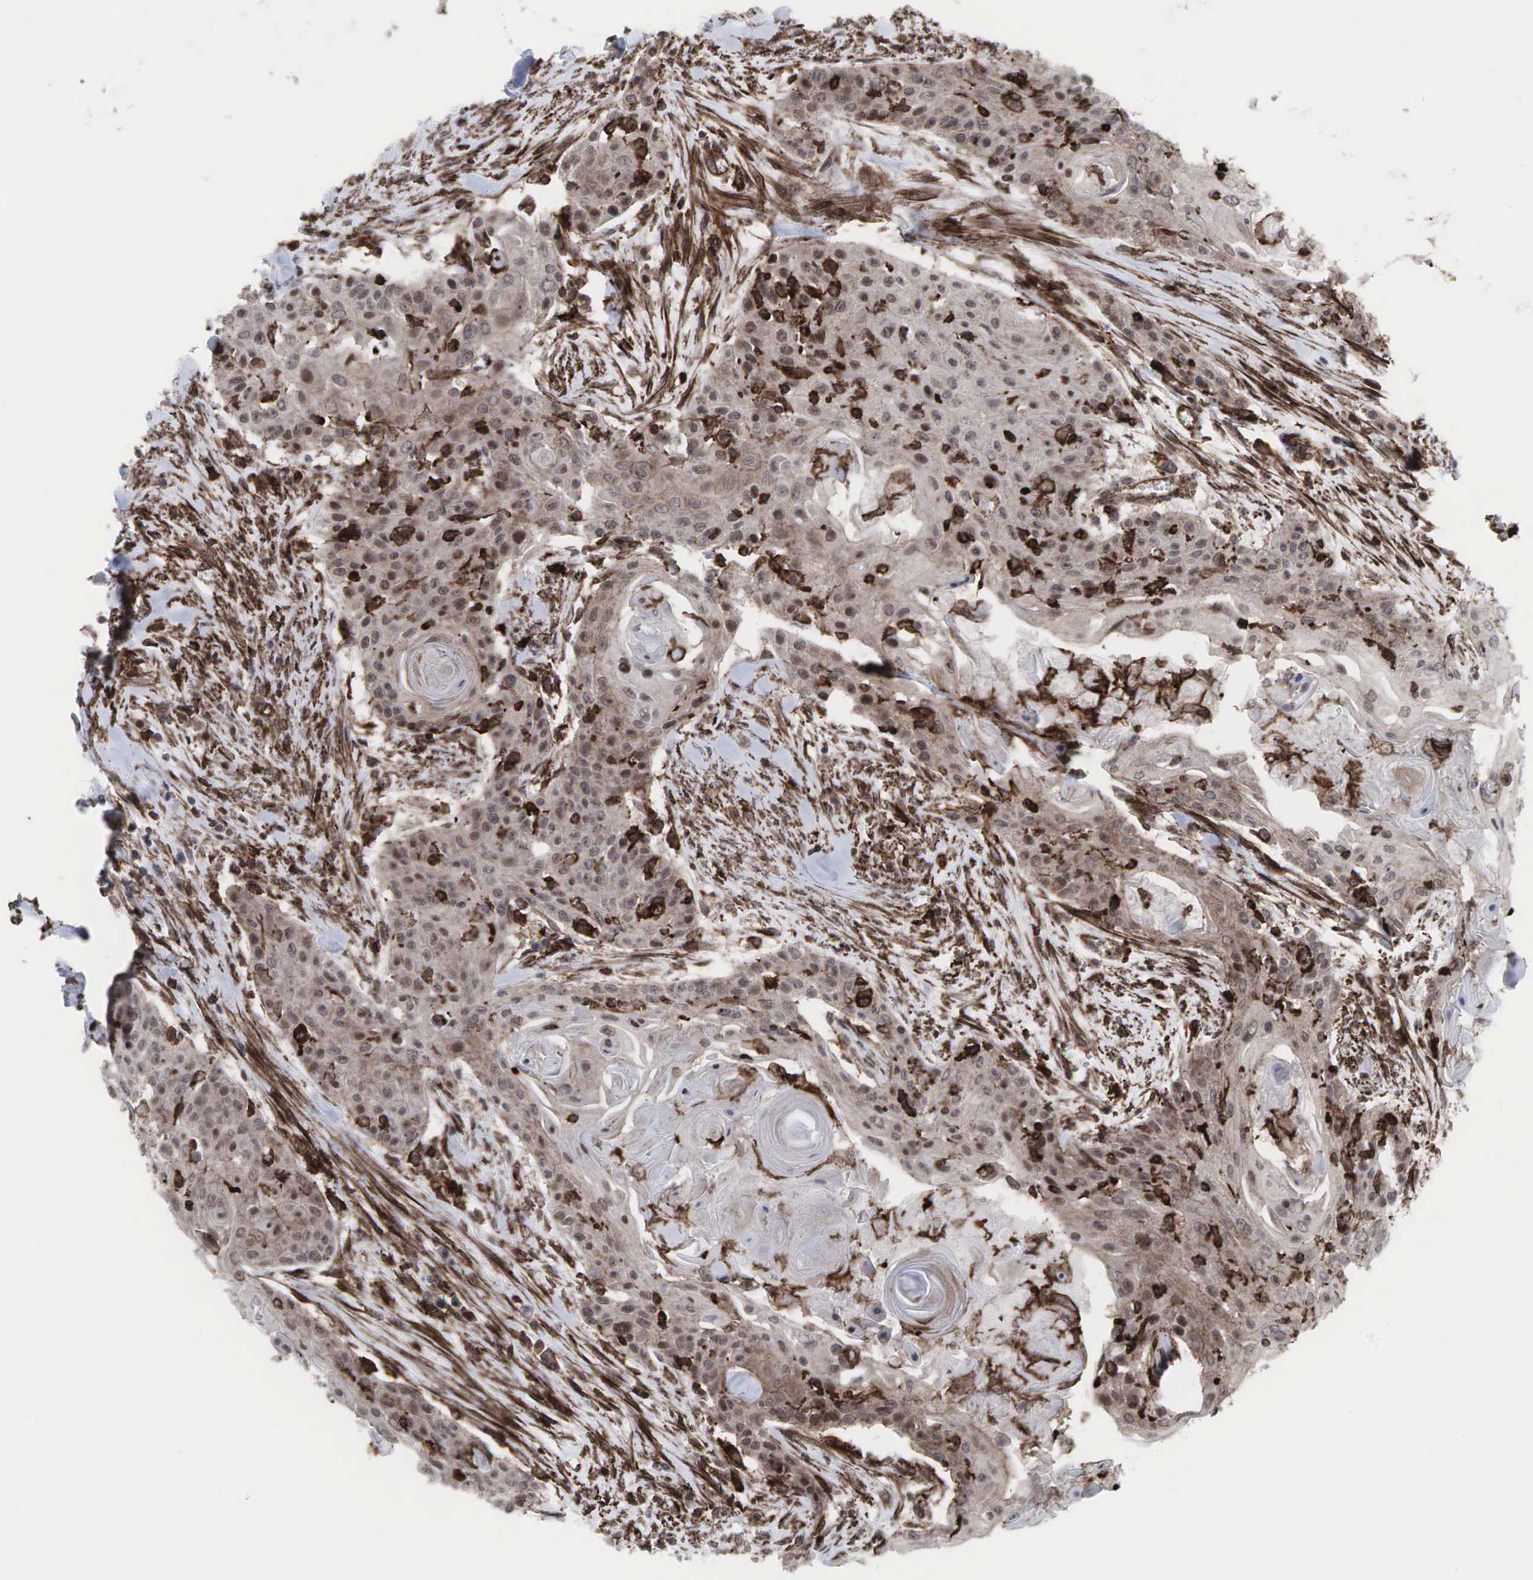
{"staining": {"intensity": "weak", "quantity": ">75%", "location": "cytoplasmic/membranous"}, "tissue": "head and neck cancer", "cell_type": "Tumor cells", "image_type": "cancer", "snomed": [{"axis": "morphology", "description": "Squamous cell carcinoma, NOS"}, {"axis": "morphology", "description": "Squamous cell carcinoma, metastatic, NOS"}, {"axis": "topography", "description": "Lymph node"}, {"axis": "topography", "description": "Salivary gland"}, {"axis": "topography", "description": "Head-Neck"}], "caption": "Brown immunohistochemical staining in head and neck cancer demonstrates weak cytoplasmic/membranous positivity in approximately >75% of tumor cells.", "gene": "GPRASP1", "patient": {"sex": "female", "age": 74}}